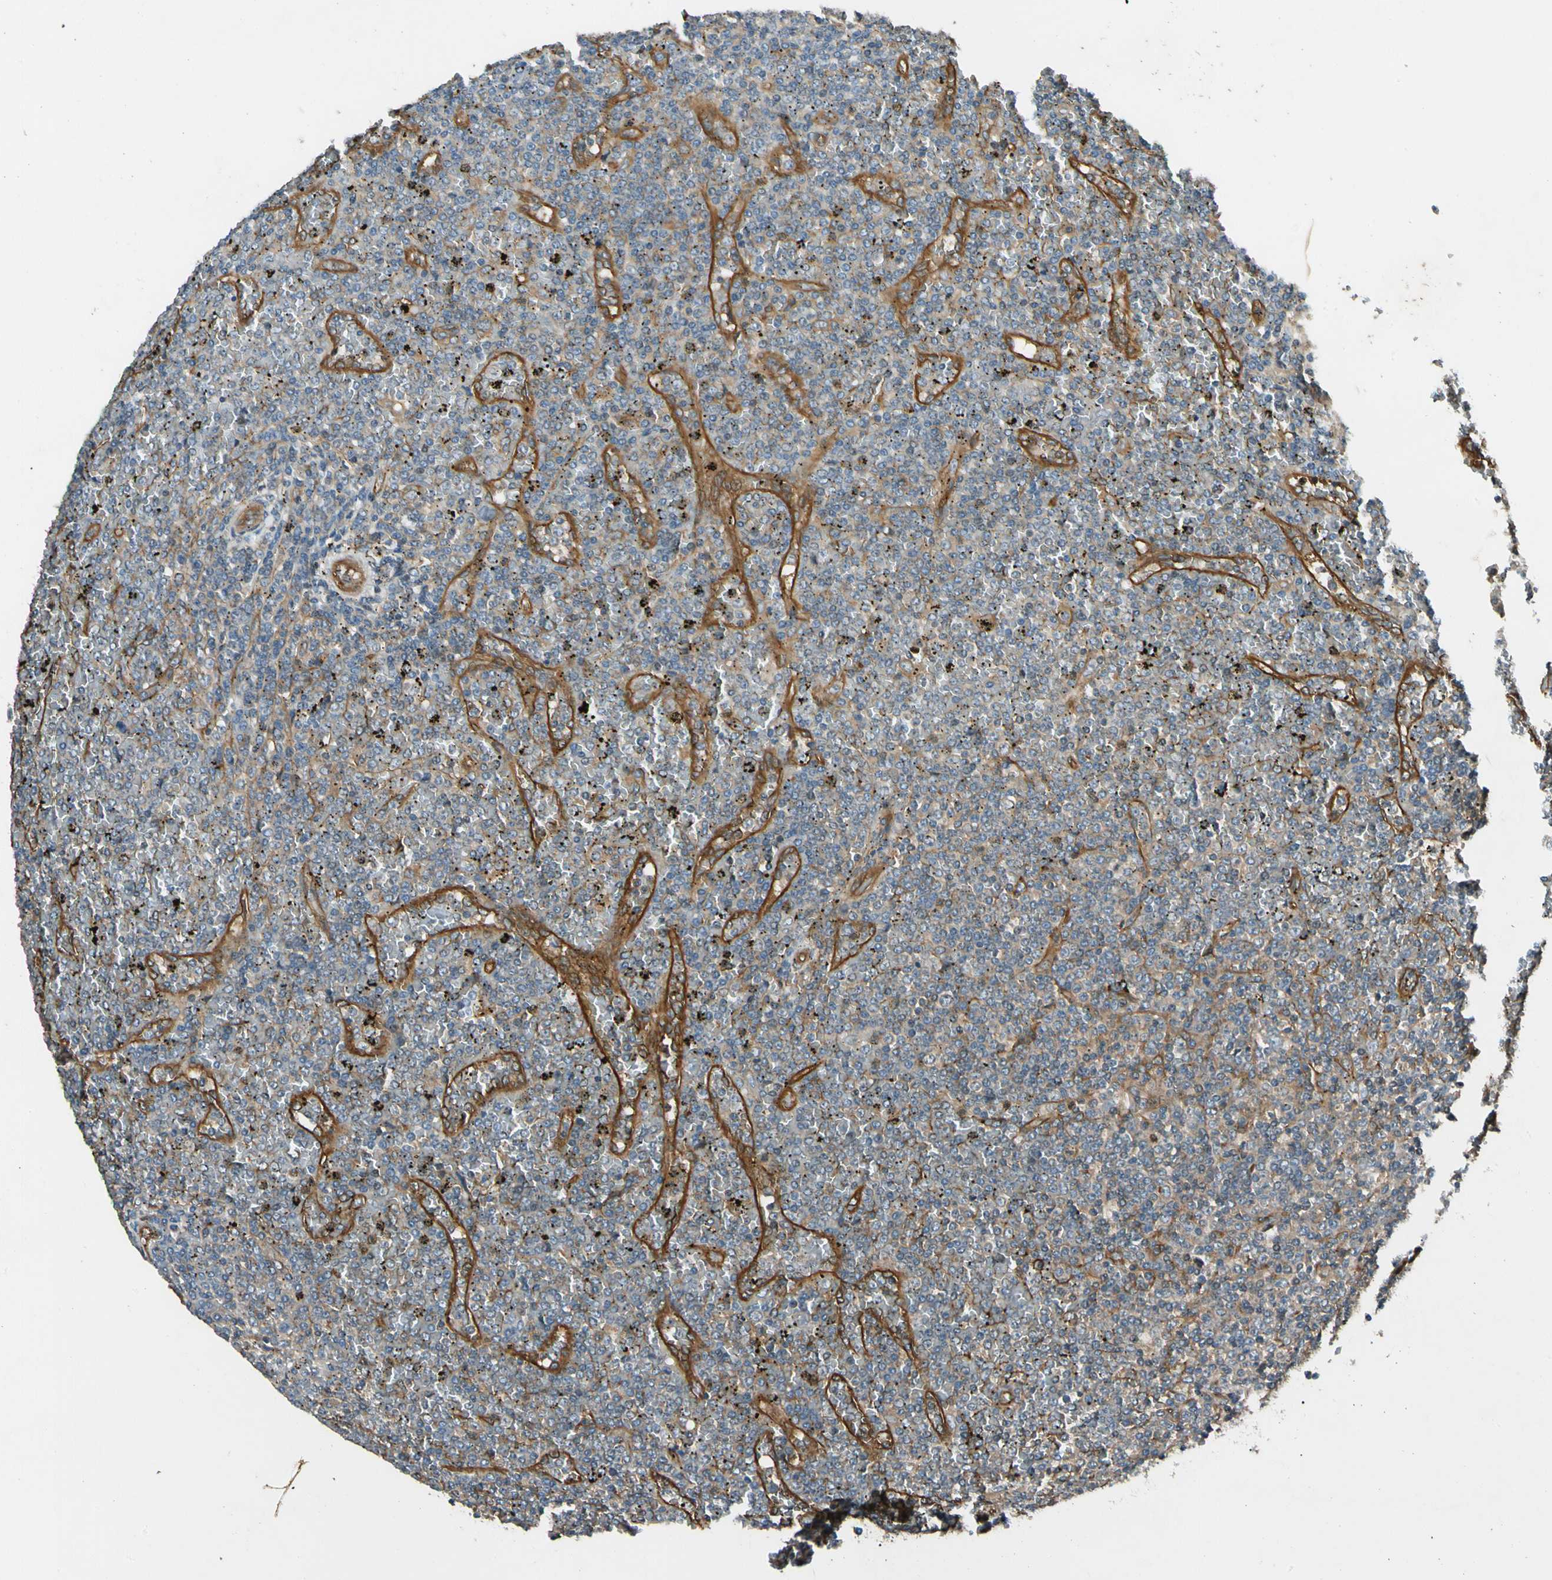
{"staining": {"intensity": "negative", "quantity": "none", "location": "none"}, "tissue": "lymphoma", "cell_type": "Tumor cells", "image_type": "cancer", "snomed": [{"axis": "morphology", "description": "Malignant lymphoma, non-Hodgkin's type, Low grade"}, {"axis": "topography", "description": "Spleen"}], "caption": "Image shows no protein expression in tumor cells of lymphoma tissue. (IHC, brightfield microscopy, high magnification).", "gene": "ROCK2", "patient": {"sex": "female", "age": 19}}